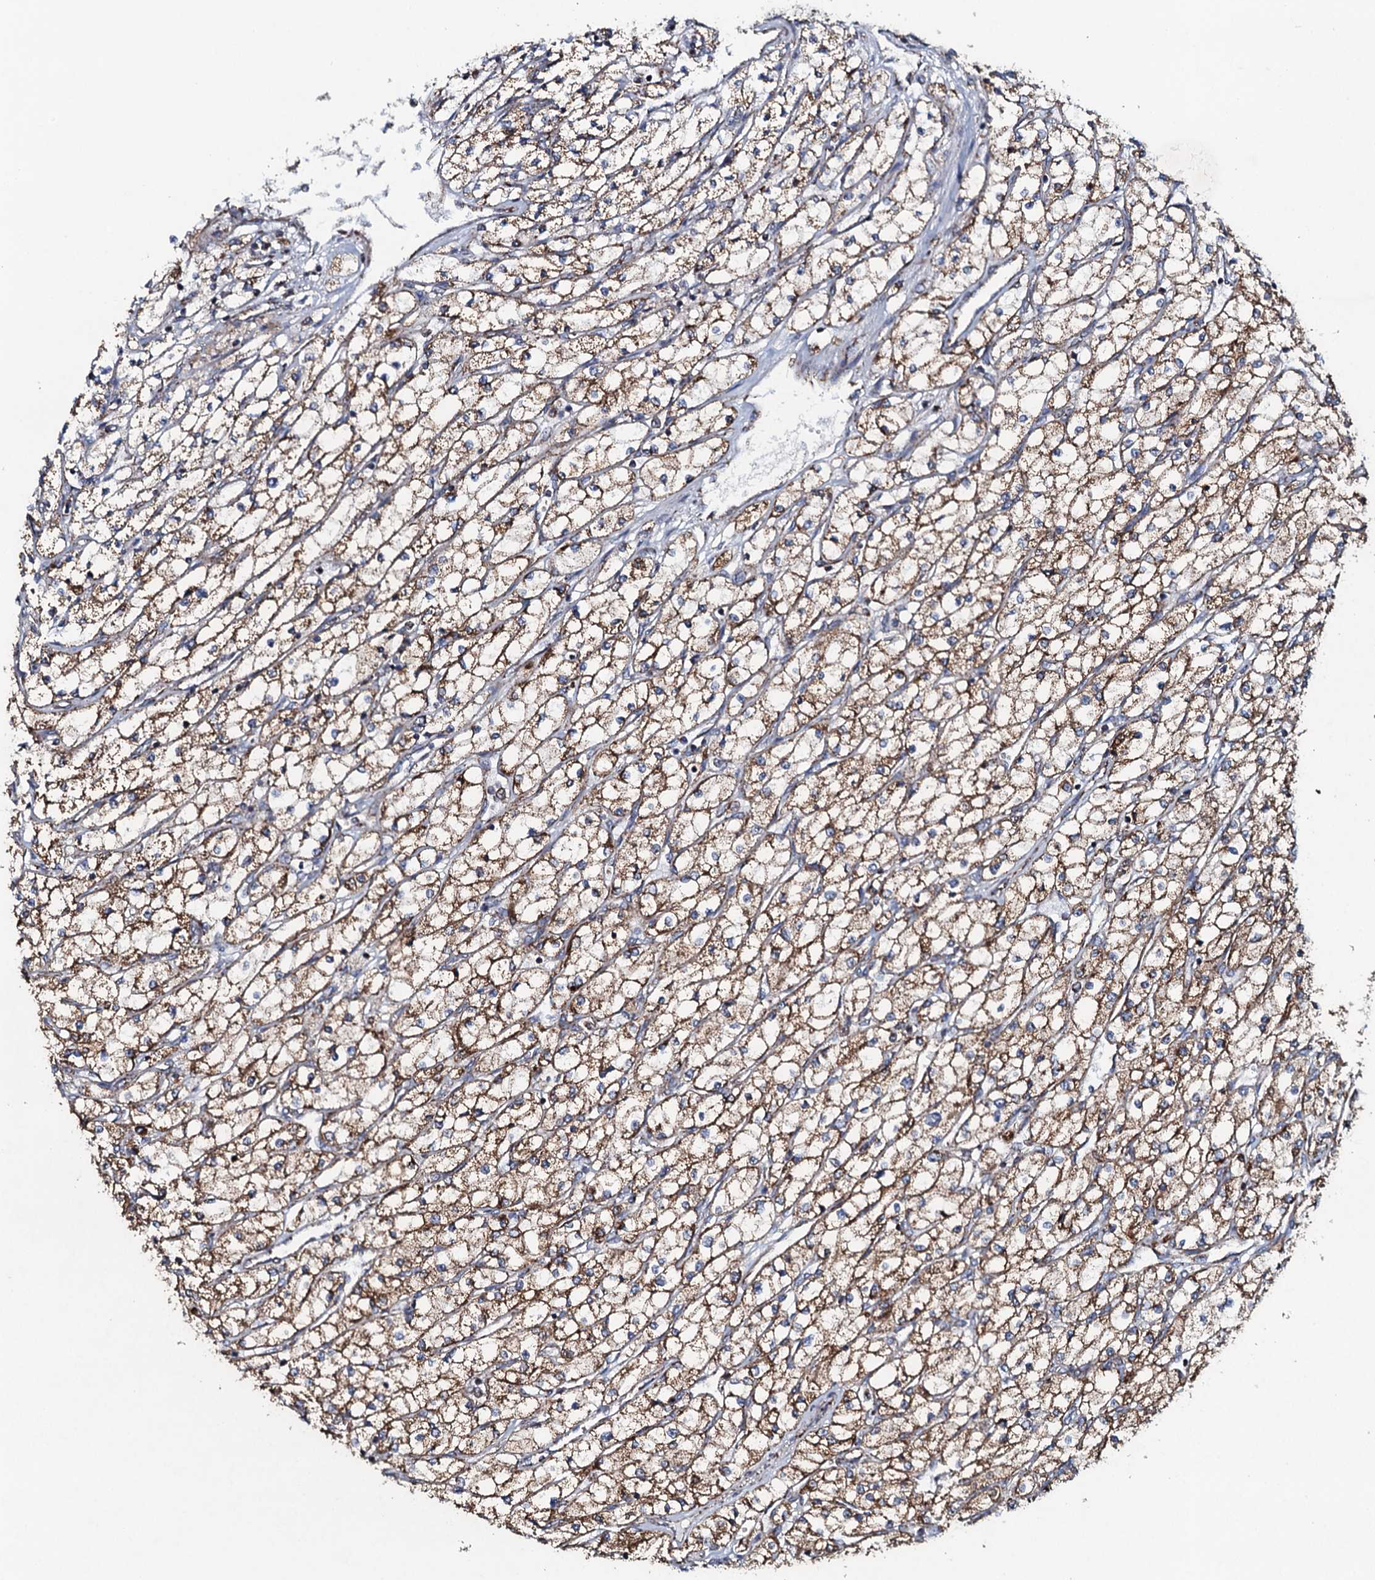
{"staining": {"intensity": "moderate", "quantity": ">75%", "location": "cytoplasmic/membranous"}, "tissue": "renal cancer", "cell_type": "Tumor cells", "image_type": "cancer", "snomed": [{"axis": "morphology", "description": "Adenocarcinoma, NOS"}, {"axis": "topography", "description": "Kidney"}], "caption": "Immunohistochemistry photomicrograph of neoplastic tissue: renal cancer (adenocarcinoma) stained using IHC shows medium levels of moderate protein expression localized specifically in the cytoplasmic/membranous of tumor cells, appearing as a cytoplasmic/membranous brown color.", "gene": "EVC2", "patient": {"sex": "male", "age": 80}}